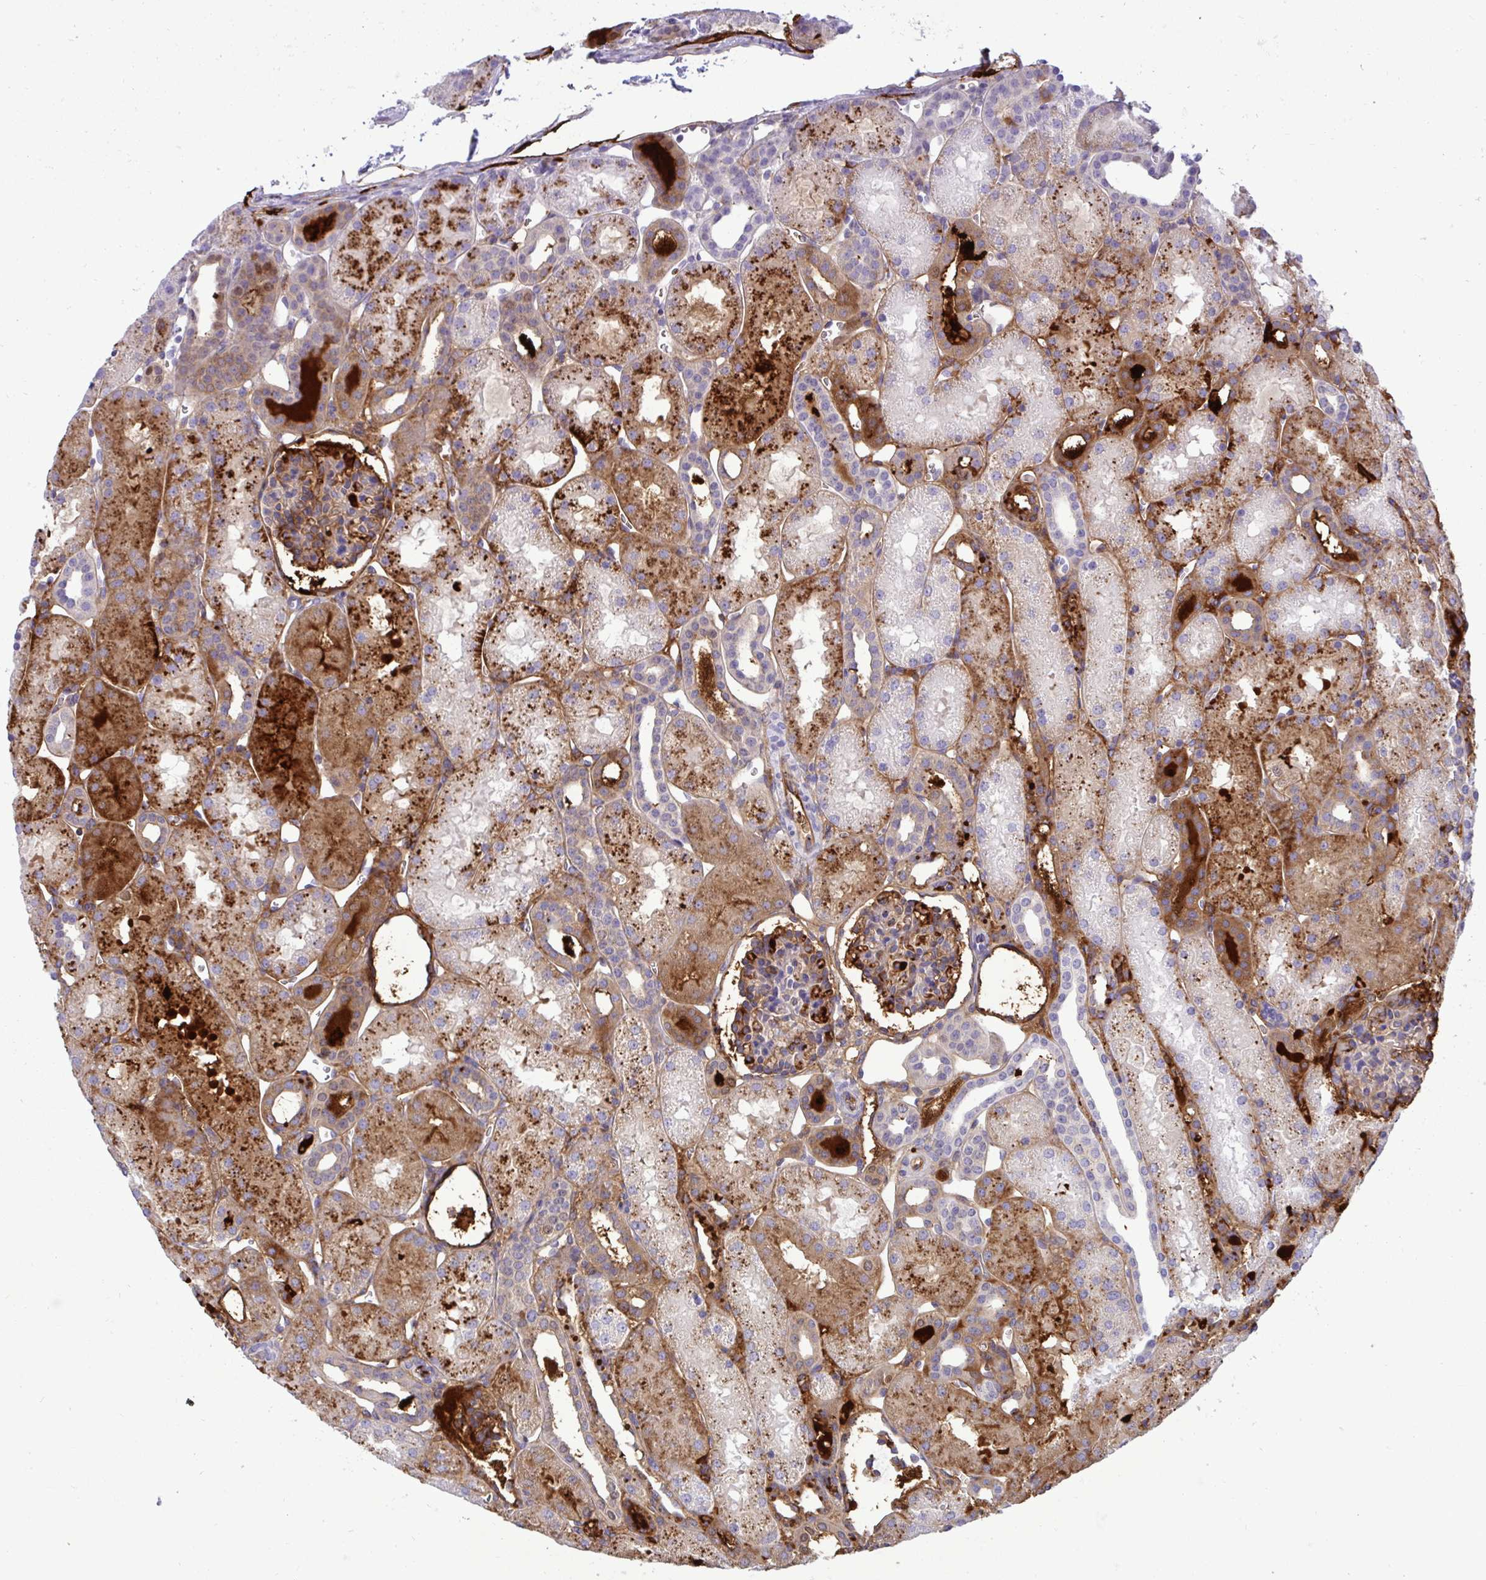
{"staining": {"intensity": "moderate", "quantity": "25%-75%", "location": "cytoplasmic/membranous"}, "tissue": "kidney", "cell_type": "Cells in glomeruli", "image_type": "normal", "snomed": [{"axis": "morphology", "description": "Normal tissue, NOS"}, {"axis": "topography", "description": "Kidney"}], "caption": "Cells in glomeruli display medium levels of moderate cytoplasmic/membranous positivity in about 25%-75% of cells in normal kidney. The protein of interest is stained brown, and the nuclei are stained in blue (DAB (3,3'-diaminobenzidine) IHC with brightfield microscopy, high magnification).", "gene": "F2", "patient": {"sex": "male", "age": 2}}